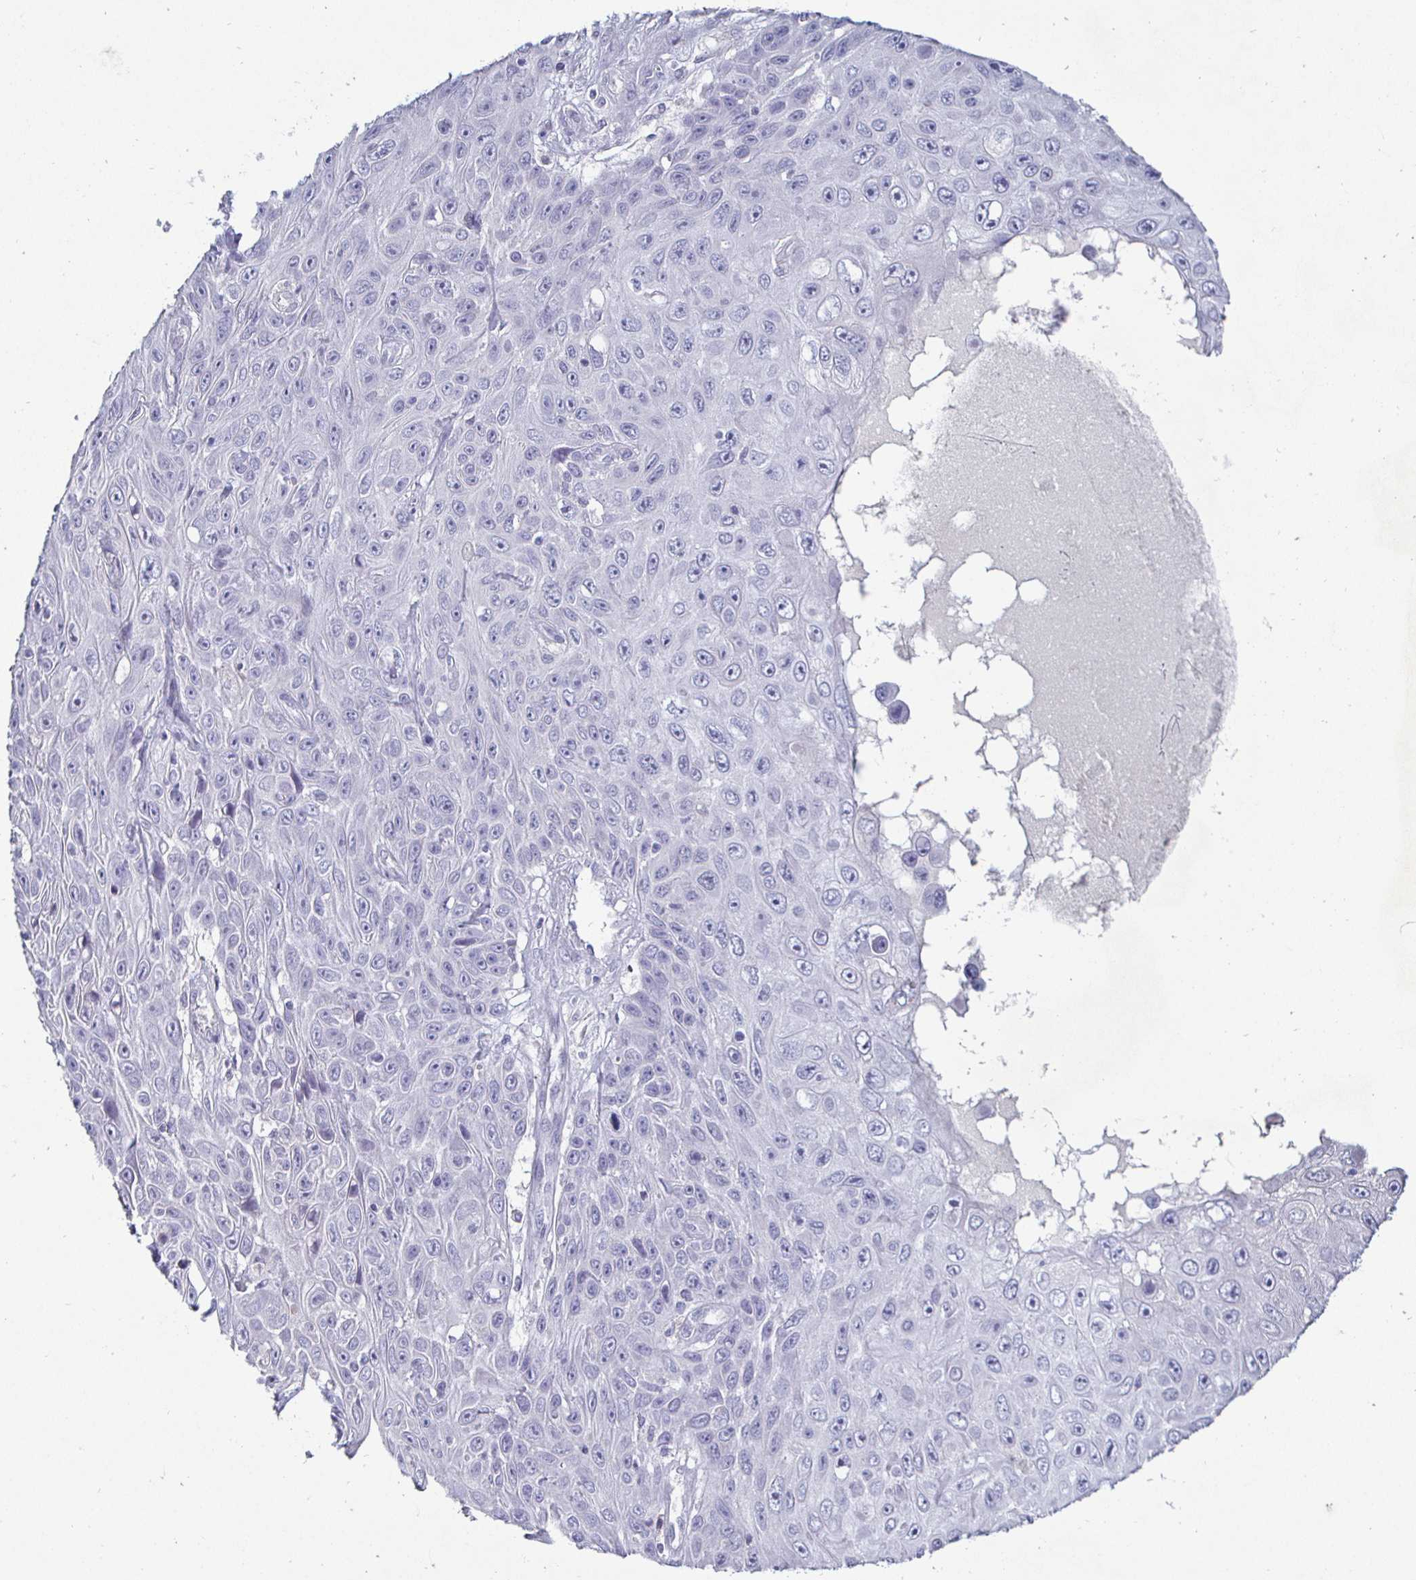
{"staining": {"intensity": "negative", "quantity": "none", "location": "none"}, "tissue": "skin cancer", "cell_type": "Tumor cells", "image_type": "cancer", "snomed": [{"axis": "morphology", "description": "Squamous cell carcinoma, NOS"}, {"axis": "topography", "description": "Skin"}], "caption": "There is no significant positivity in tumor cells of skin cancer (squamous cell carcinoma).", "gene": "ENPP1", "patient": {"sex": "male", "age": 82}}